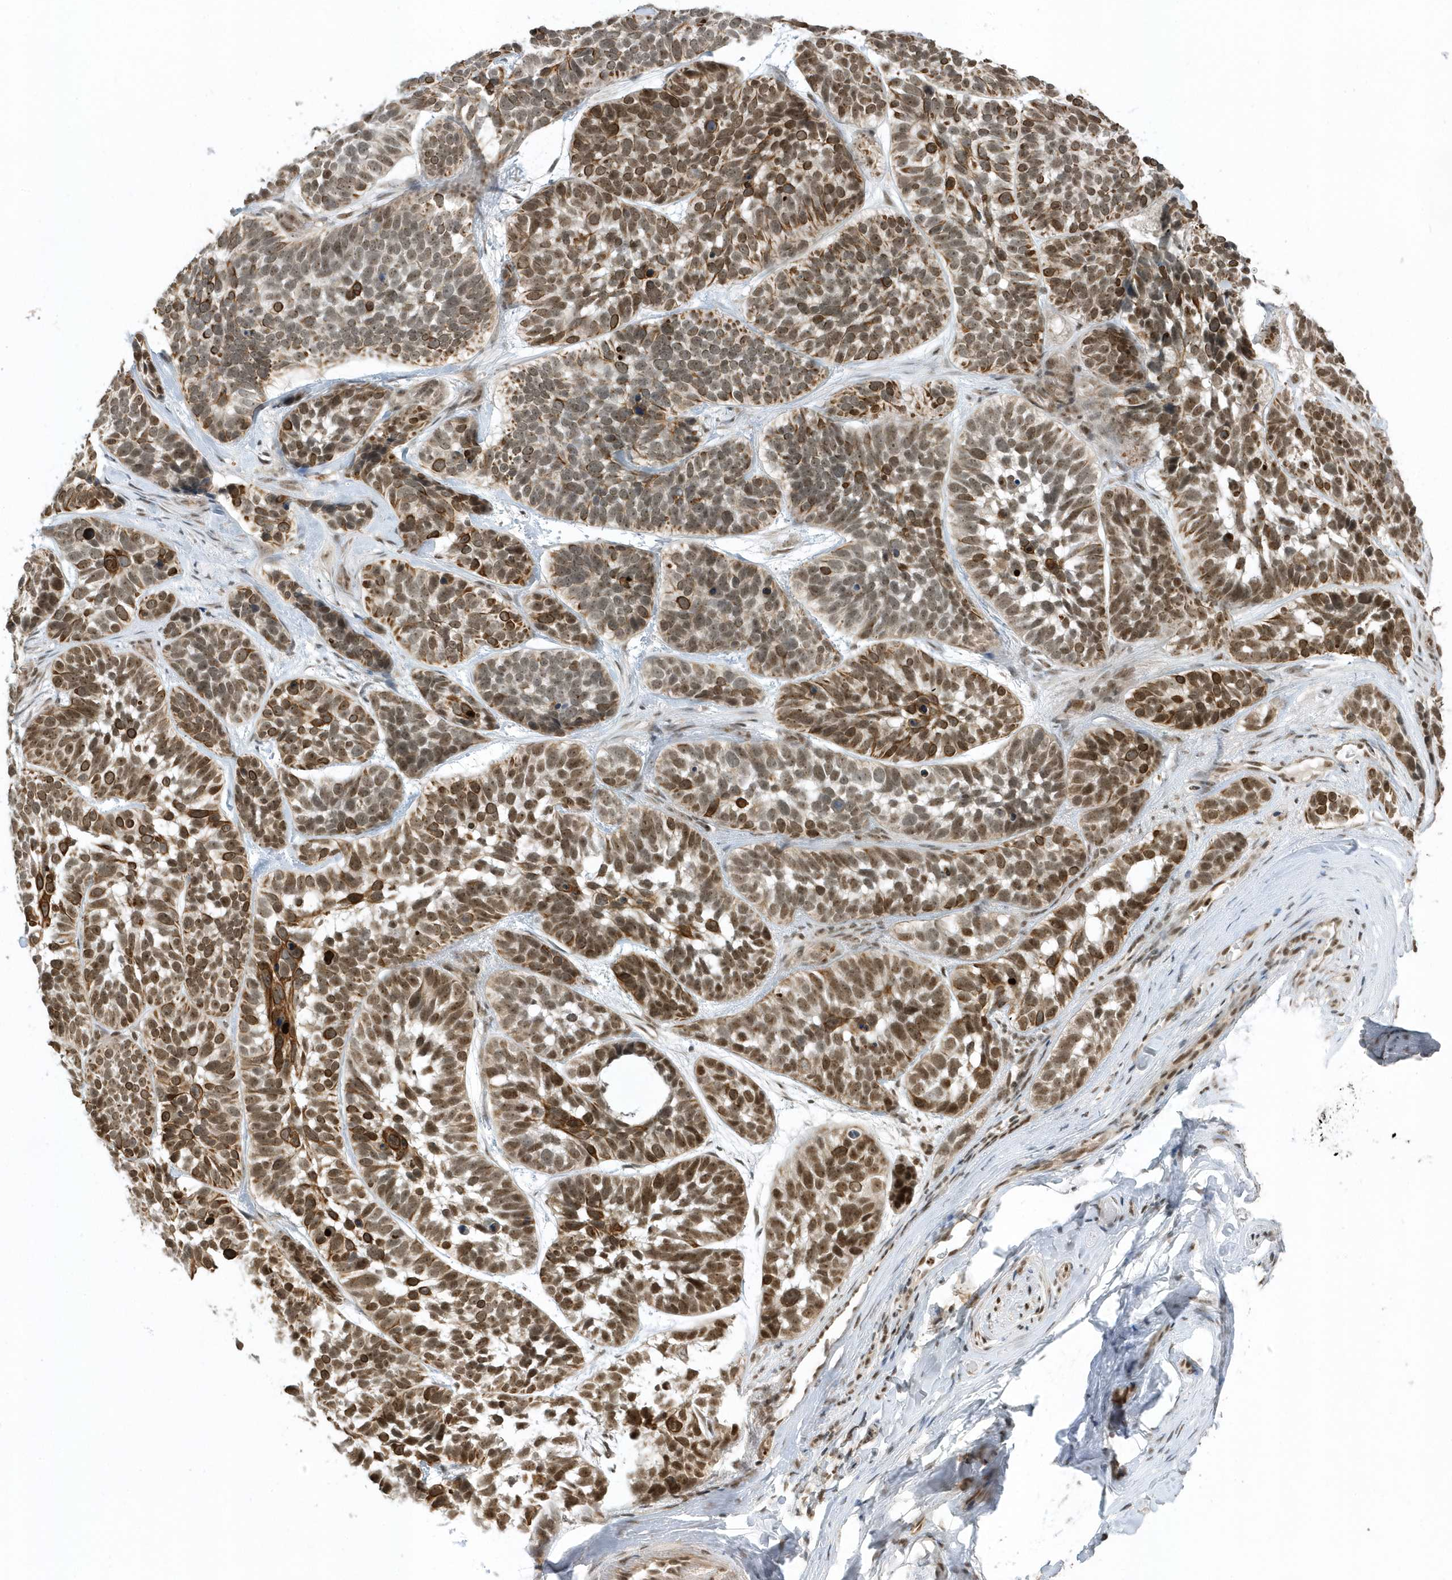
{"staining": {"intensity": "moderate", "quantity": ">75%", "location": "cytoplasmic/membranous,nuclear"}, "tissue": "skin cancer", "cell_type": "Tumor cells", "image_type": "cancer", "snomed": [{"axis": "morphology", "description": "Basal cell carcinoma"}, {"axis": "topography", "description": "Skin"}], "caption": "Moderate cytoplasmic/membranous and nuclear protein staining is seen in about >75% of tumor cells in basal cell carcinoma (skin).", "gene": "ZNF740", "patient": {"sex": "male", "age": 62}}